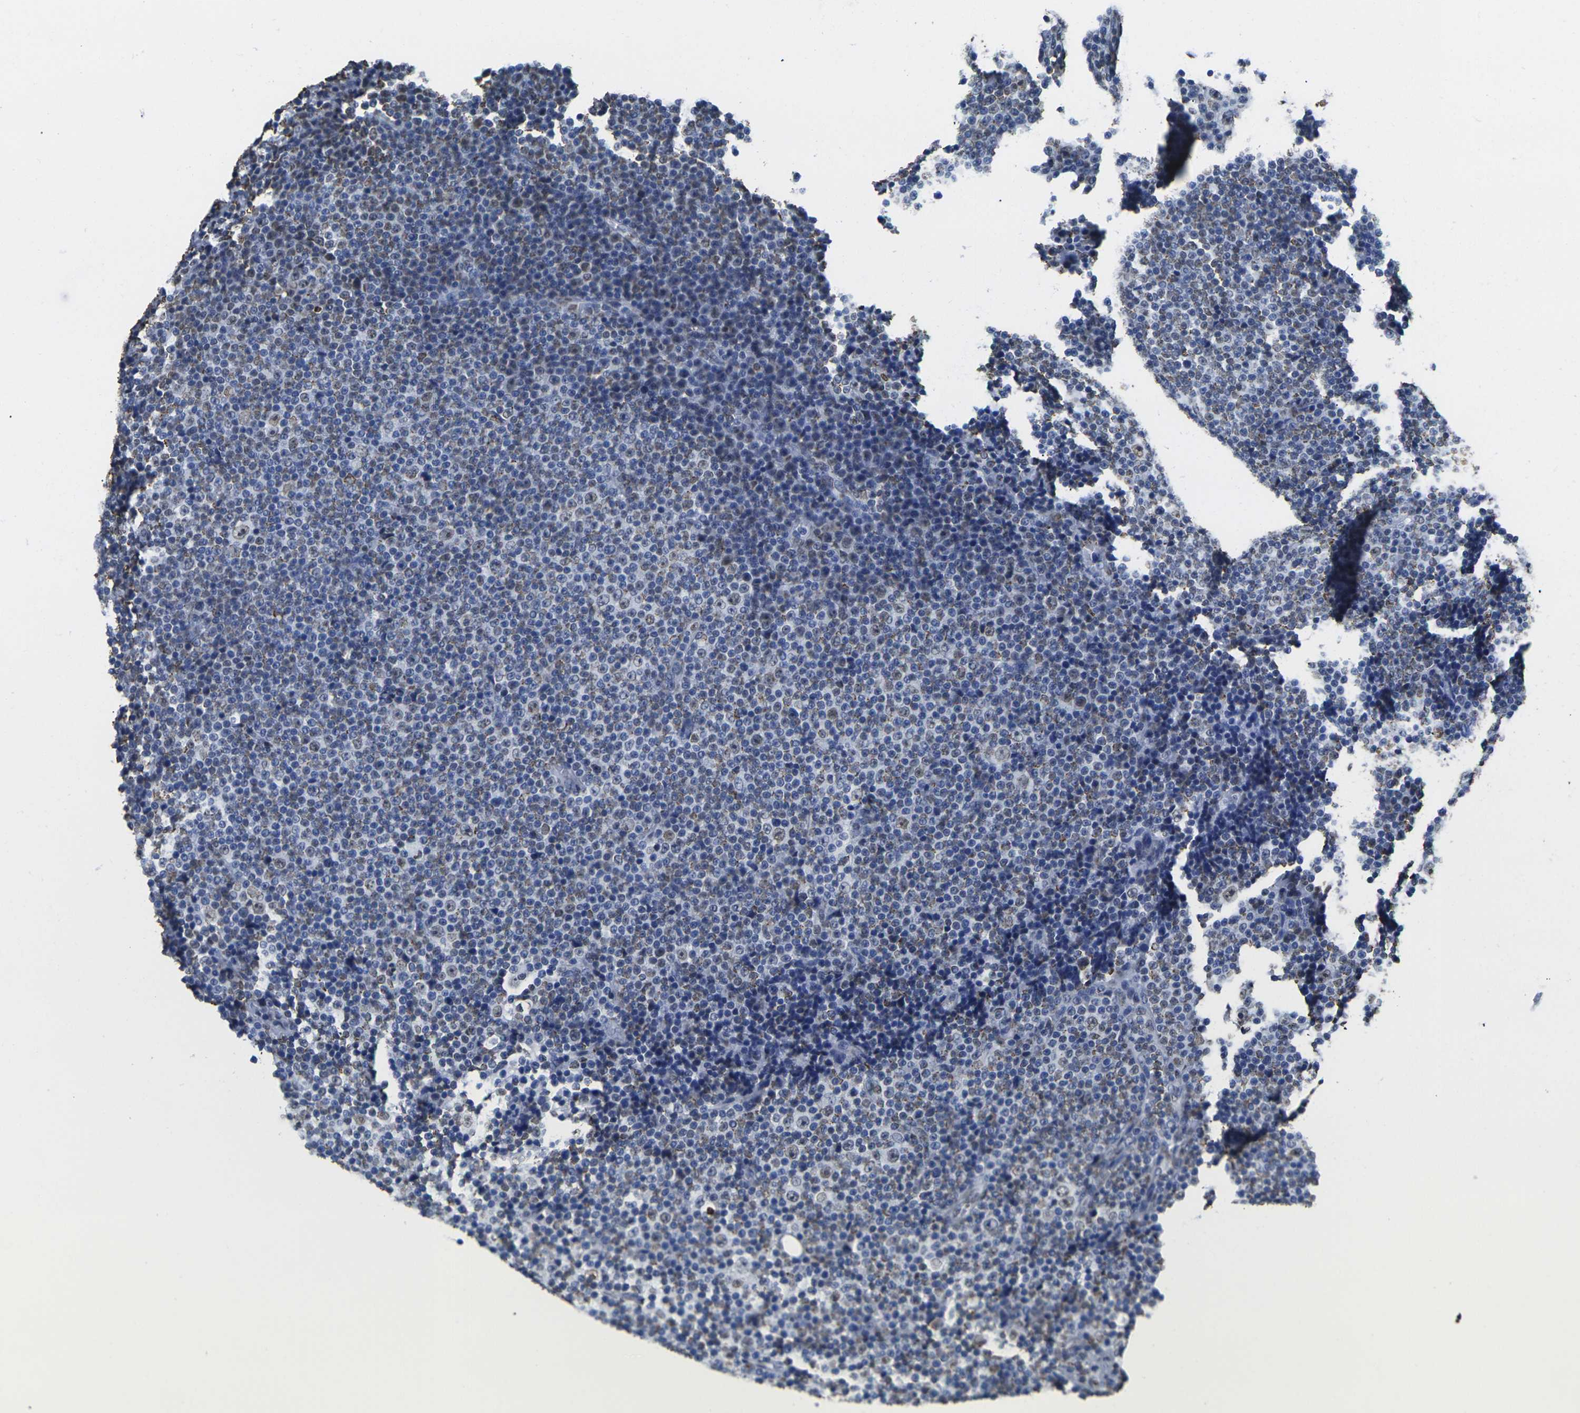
{"staining": {"intensity": "strong", "quantity": "<25%", "location": "nuclear"}, "tissue": "lymphoma", "cell_type": "Tumor cells", "image_type": "cancer", "snomed": [{"axis": "morphology", "description": "Malignant lymphoma, non-Hodgkin's type, Low grade"}, {"axis": "topography", "description": "Lymph node"}], "caption": "The photomicrograph exhibits staining of low-grade malignant lymphoma, non-Hodgkin's type, revealing strong nuclear protein expression (brown color) within tumor cells.", "gene": "DRAXIN", "patient": {"sex": "female", "age": 67}}